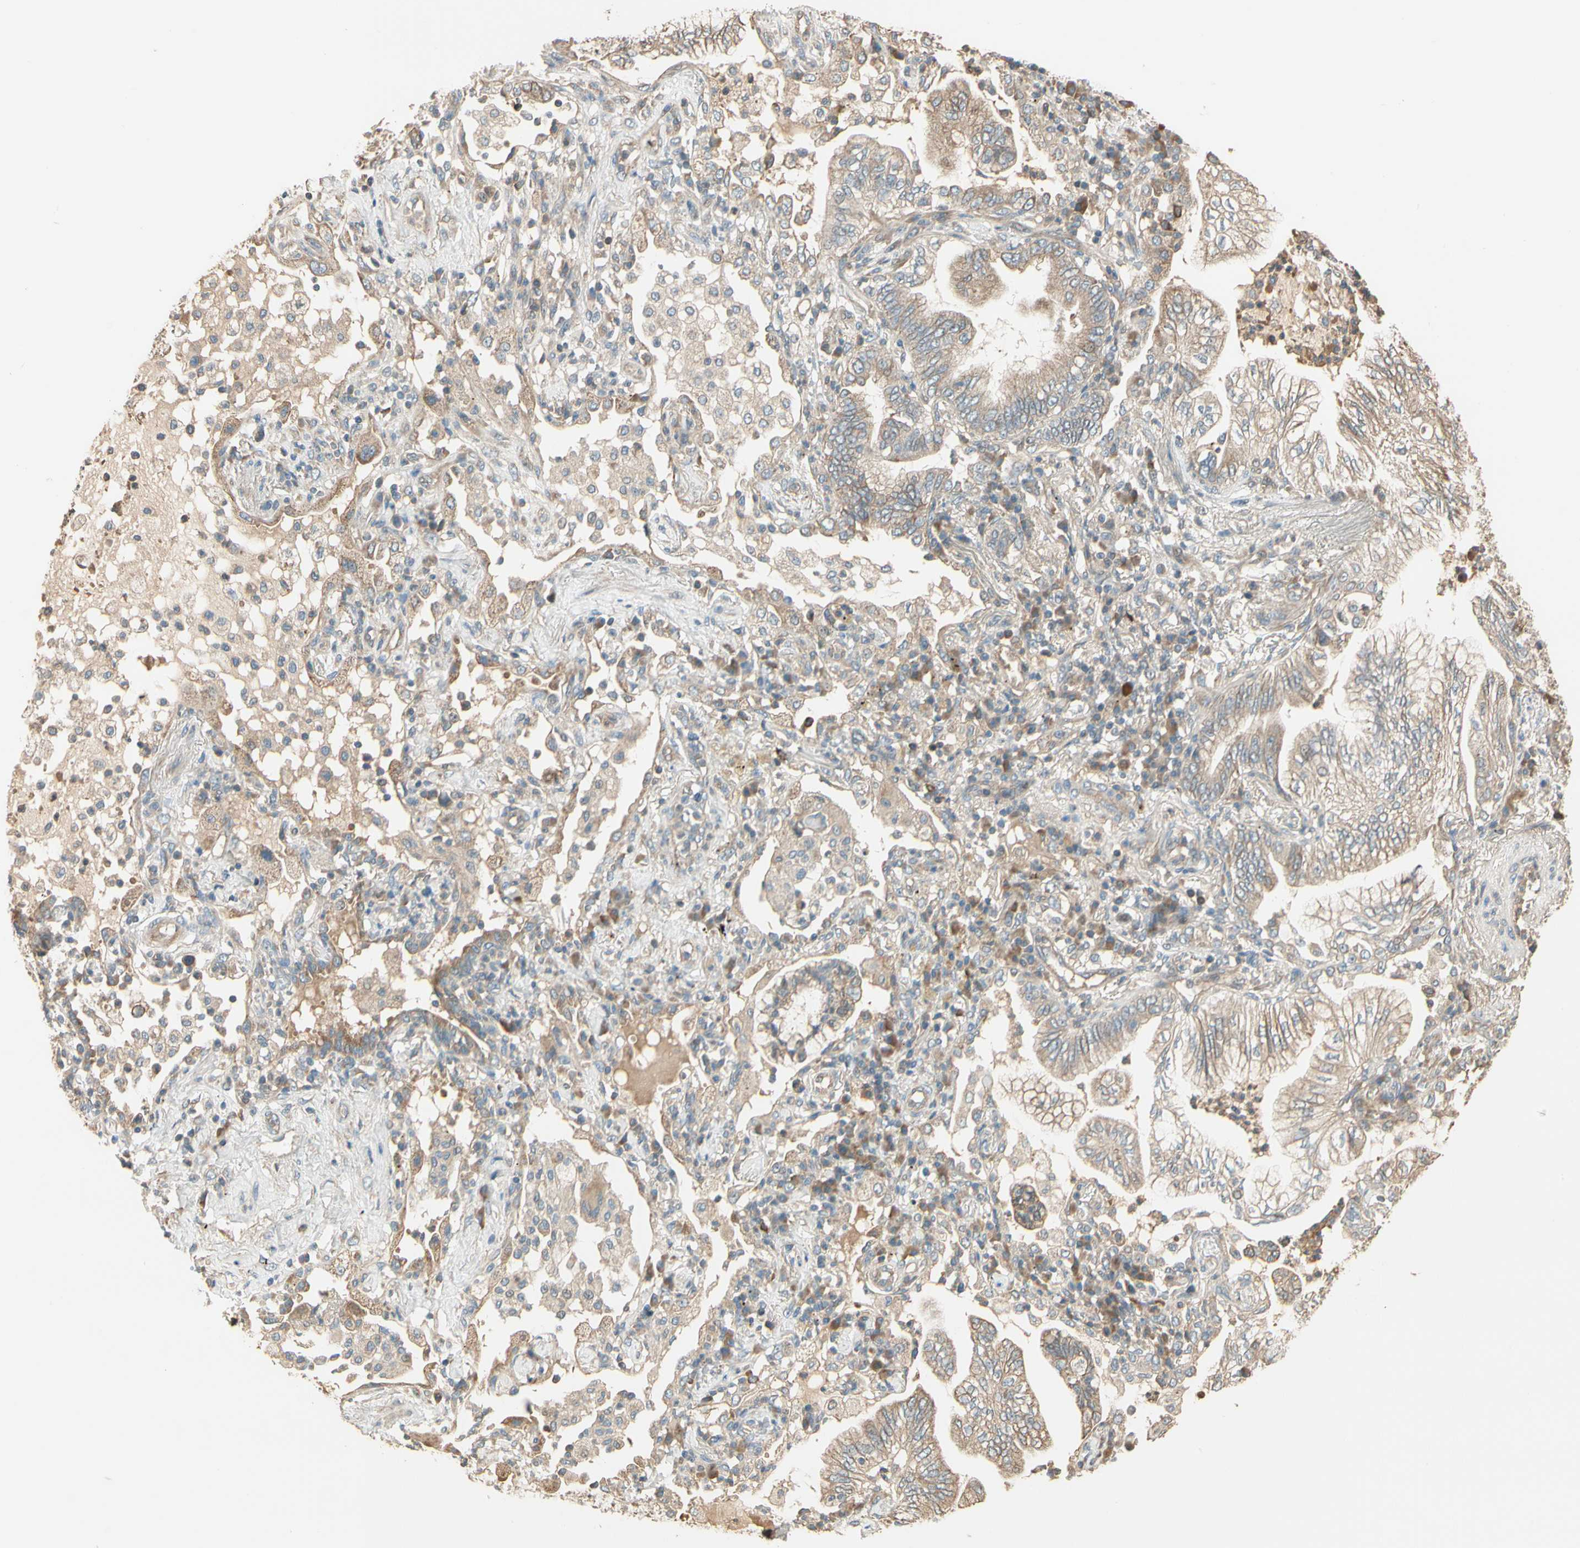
{"staining": {"intensity": "weak", "quantity": ">75%", "location": "cytoplasmic/membranous"}, "tissue": "lung cancer", "cell_type": "Tumor cells", "image_type": "cancer", "snomed": [{"axis": "morphology", "description": "Normal tissue, NOS"}, {"axis": "morphology", "description": "Adenocarcinoma, NOS"}, {"axis": "topography", "description": "Bronchus"}, {"axis": "topography", "description": "Lung"}], "caption": "DAB (3,3'-diaminobenzidine) immunohistochemical staining of human adenocarcinoma (lung) displays weak cytoplasmic/membranous protein staining in approximately >75% of tumor cells.", "gene": "TNFRSF21", "patient": {"sex": "female", "age": 70}}